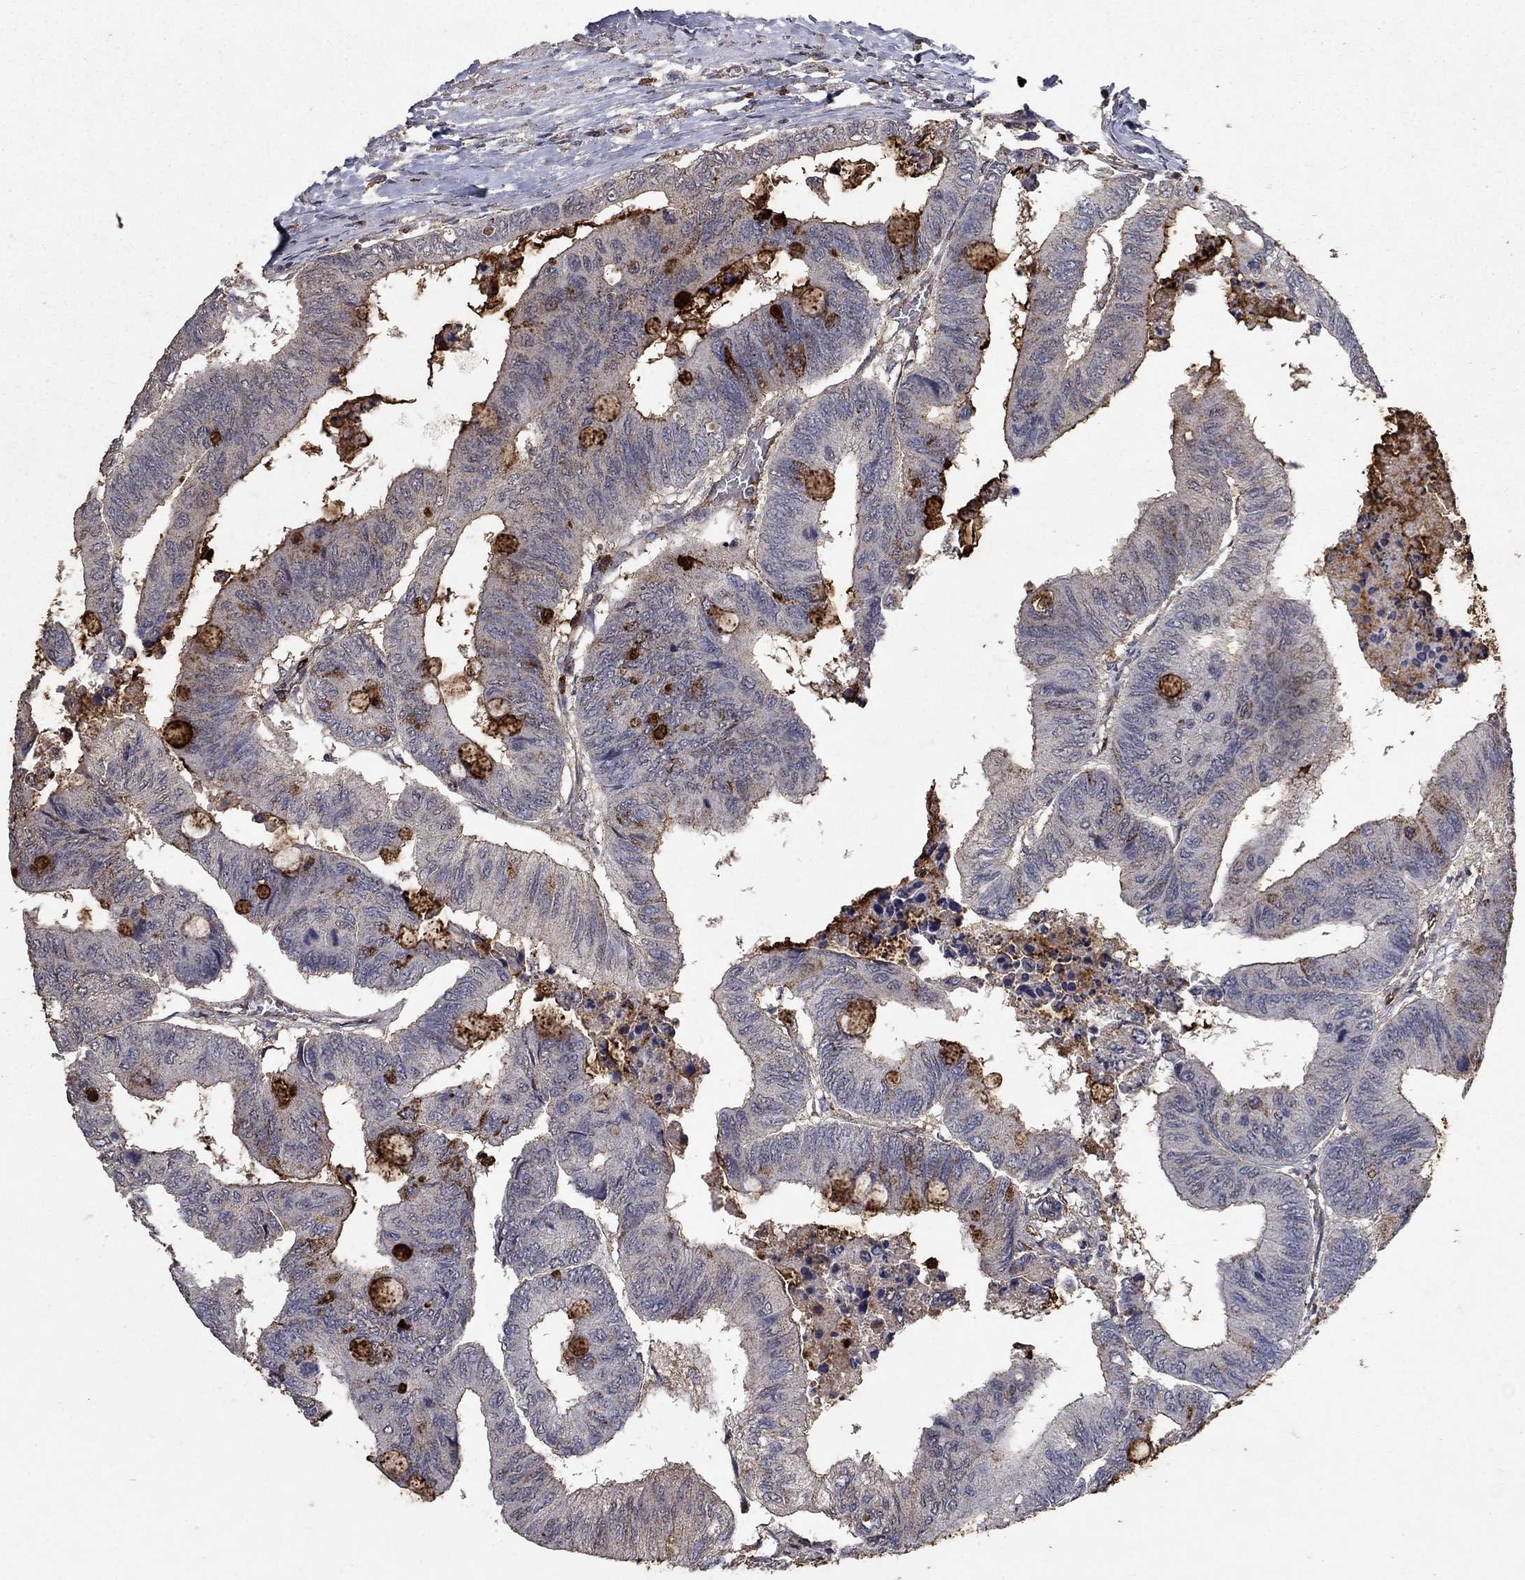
{"staining": {"intensity": "strong", "quantity": "<25%", "location": "cytoplasmic/membranous"}, "tissue": "colorectal cancer", "cell_type": "Tumor cells", "image_type": "cancer", "snomed": [{"axis": "morphology", "description": "Normal tissue, NOS"}, {"axis": "morphology", "description": "Adenocarcinoma, NOS"}, {"axis": "topography", "description": "Rectum"}, {"axis": "topography", "description": "Peripheral nerve tissue"}], "caption": "Strong cytoplasmic/membranous positivity is identified in about <25% of tumor cells in colorectal cancer.", "gene": "CD24", "patient": {"sex": "male", "age": 92}}